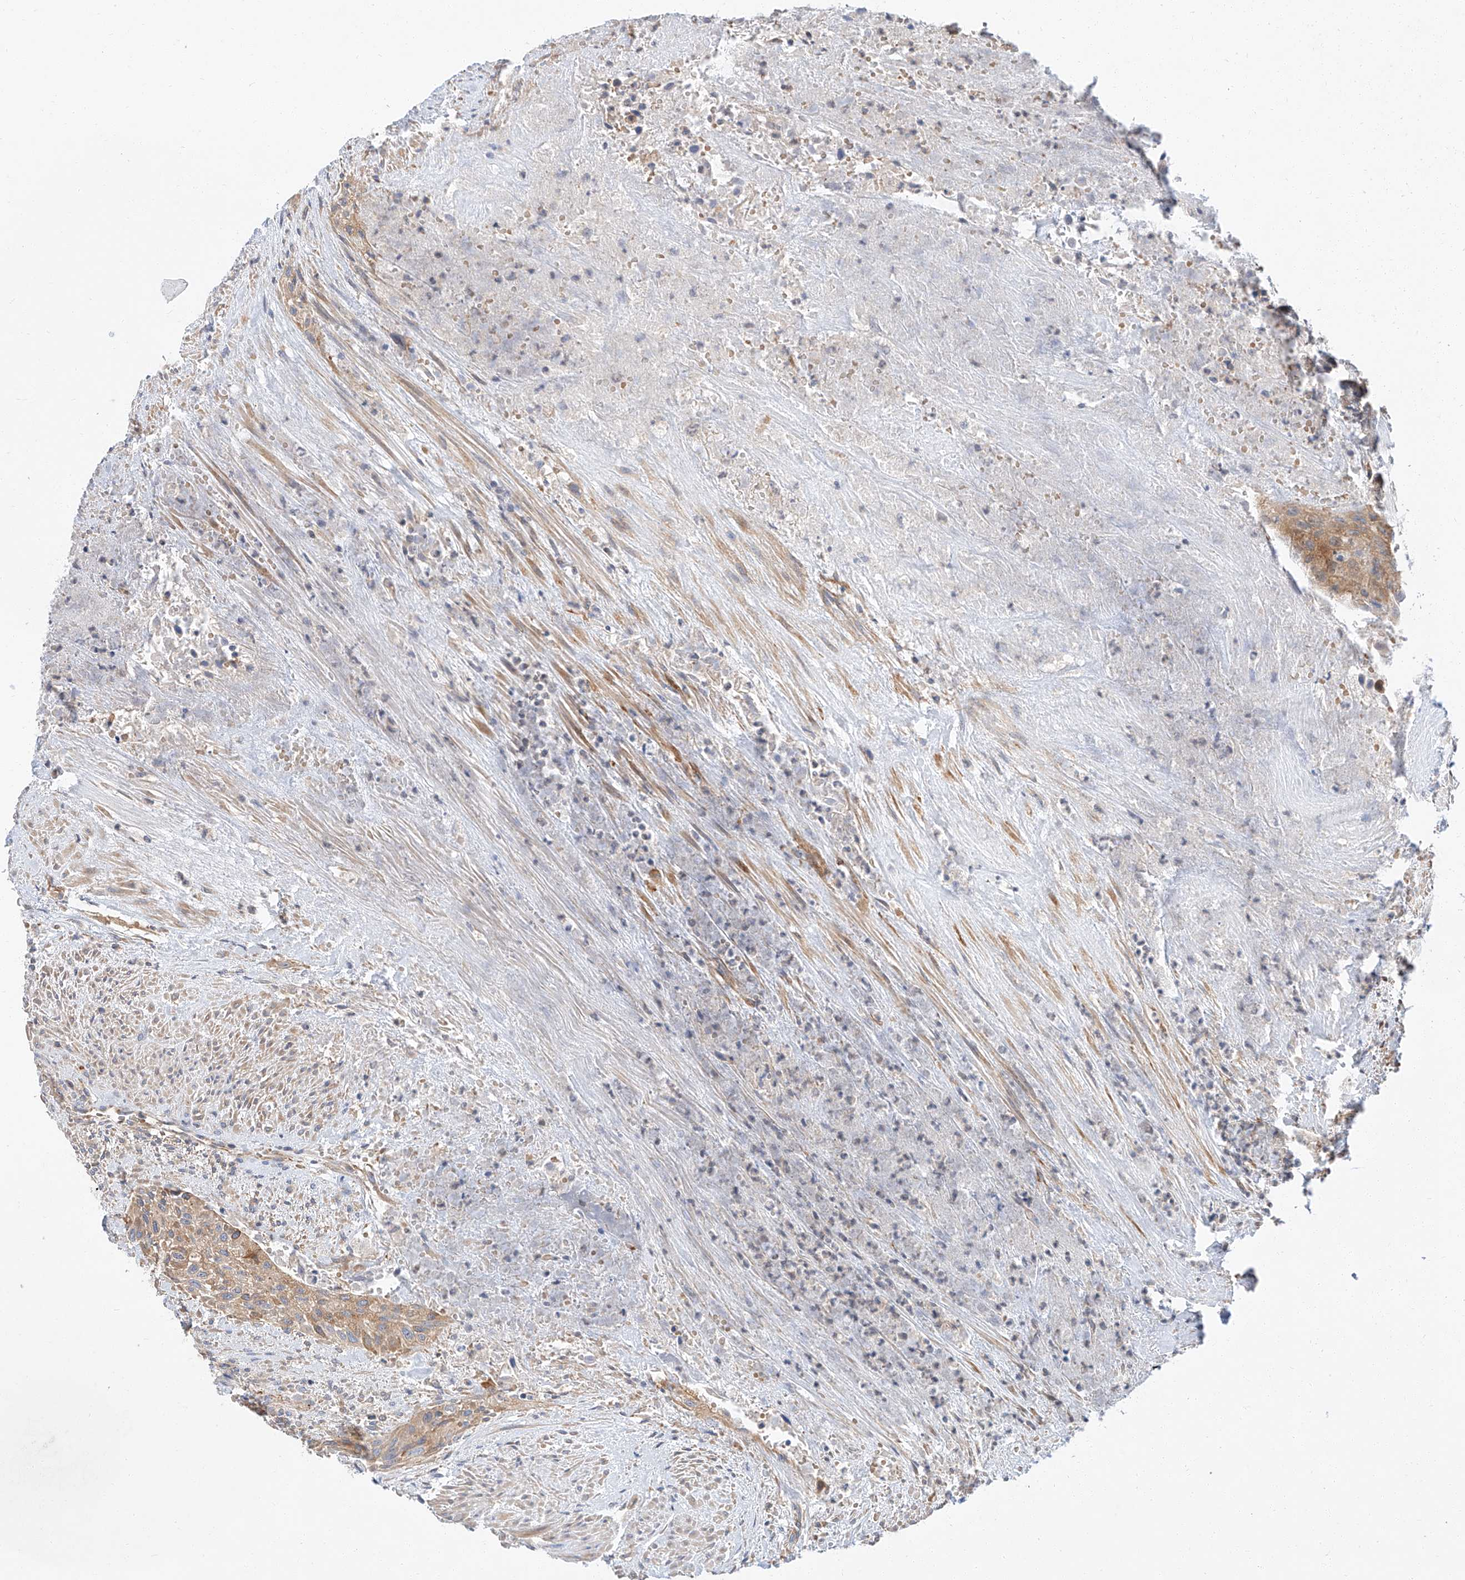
{"staining": {"intensity": "moderate", "quantity": ">75%", "location": "cytoplasmic/membranous"}, "tissue": "urothelial cancer", "cell_type": "Tumor cells", "image_type": "cancer", "snomed": [{"axis": "morphology", "description": "Urothelial carcinoma, High grade"}, {"axis": "topography", "description": "Urinary bladder"}], "caption": "Protein staining by IHC displays moderate cytoplasmic/membranous staining in about >75% of tumor cells in urothelial cancer. Nuclei are stained in blue.", "gene": "GLMN", "patient": {"sex": "male", "age": 35}}